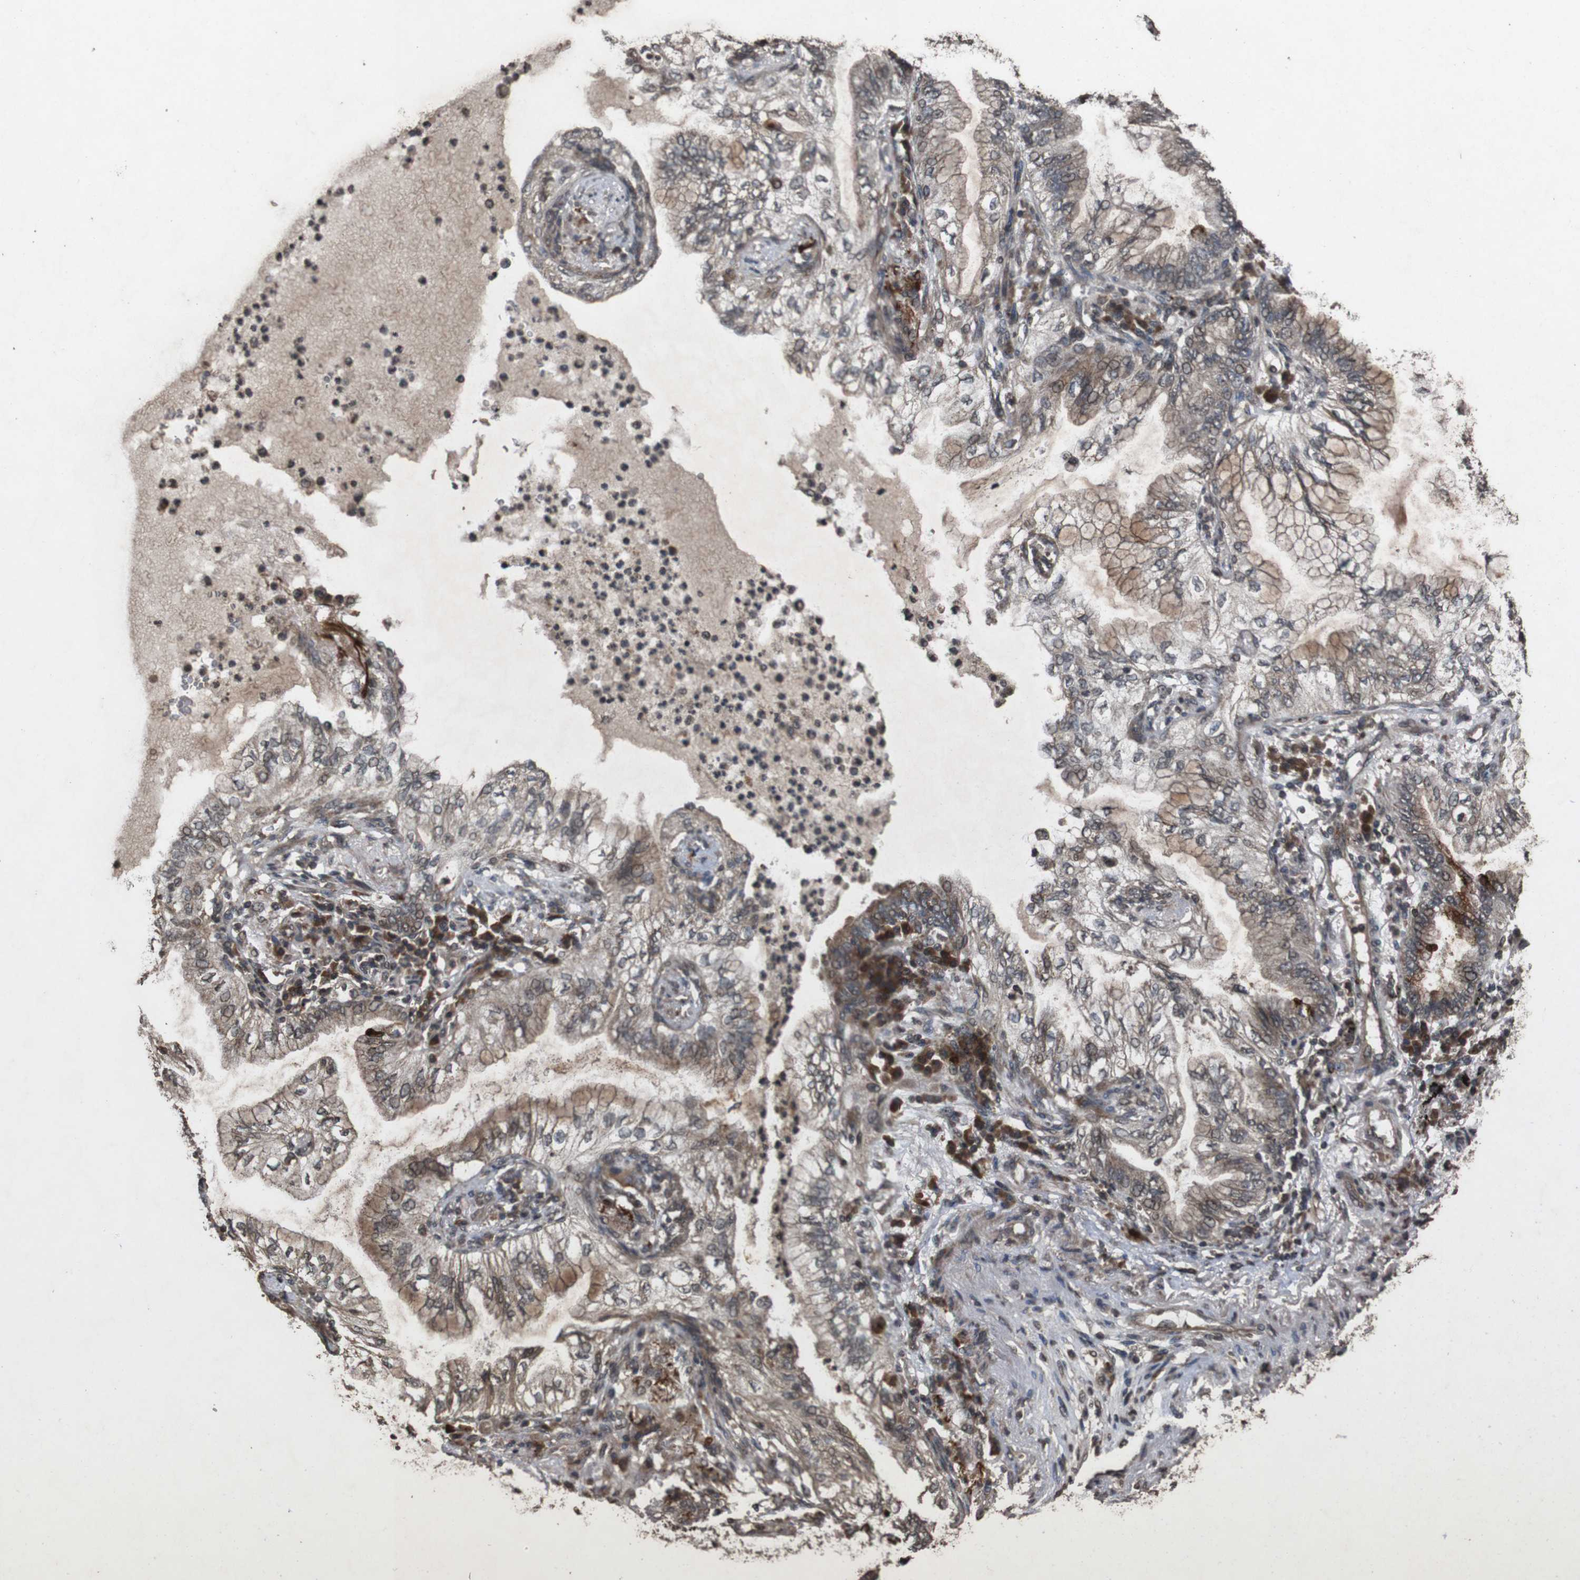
{"staining": {"intensity": "weak", "quantity": ">75%", "location": "cytoplasmic/membranous,nuclear"}, "tissue": "lung cancer", "cell_type": "Tumor cells", "image_type": "cancer", "snomed": [{"axis": "morphology", "description": "Normal tissue, NOS"}, {"axis": "morphology", "description": "Adenocarcinoma, NOS"}, {"axis": "topography", "description": "Bronchus"}, {"axis": "topography", "description": "Lung"}], "caption": "About >75% of tumor cells in lung cancer (adenocarcinoma) reveal weak cytoplasmic/membranous and nuclear protein positivity as visualized by brown immunohistochemical staining.", "gene": "SORL1", "patient": {"sex": "female", "age": 70}}